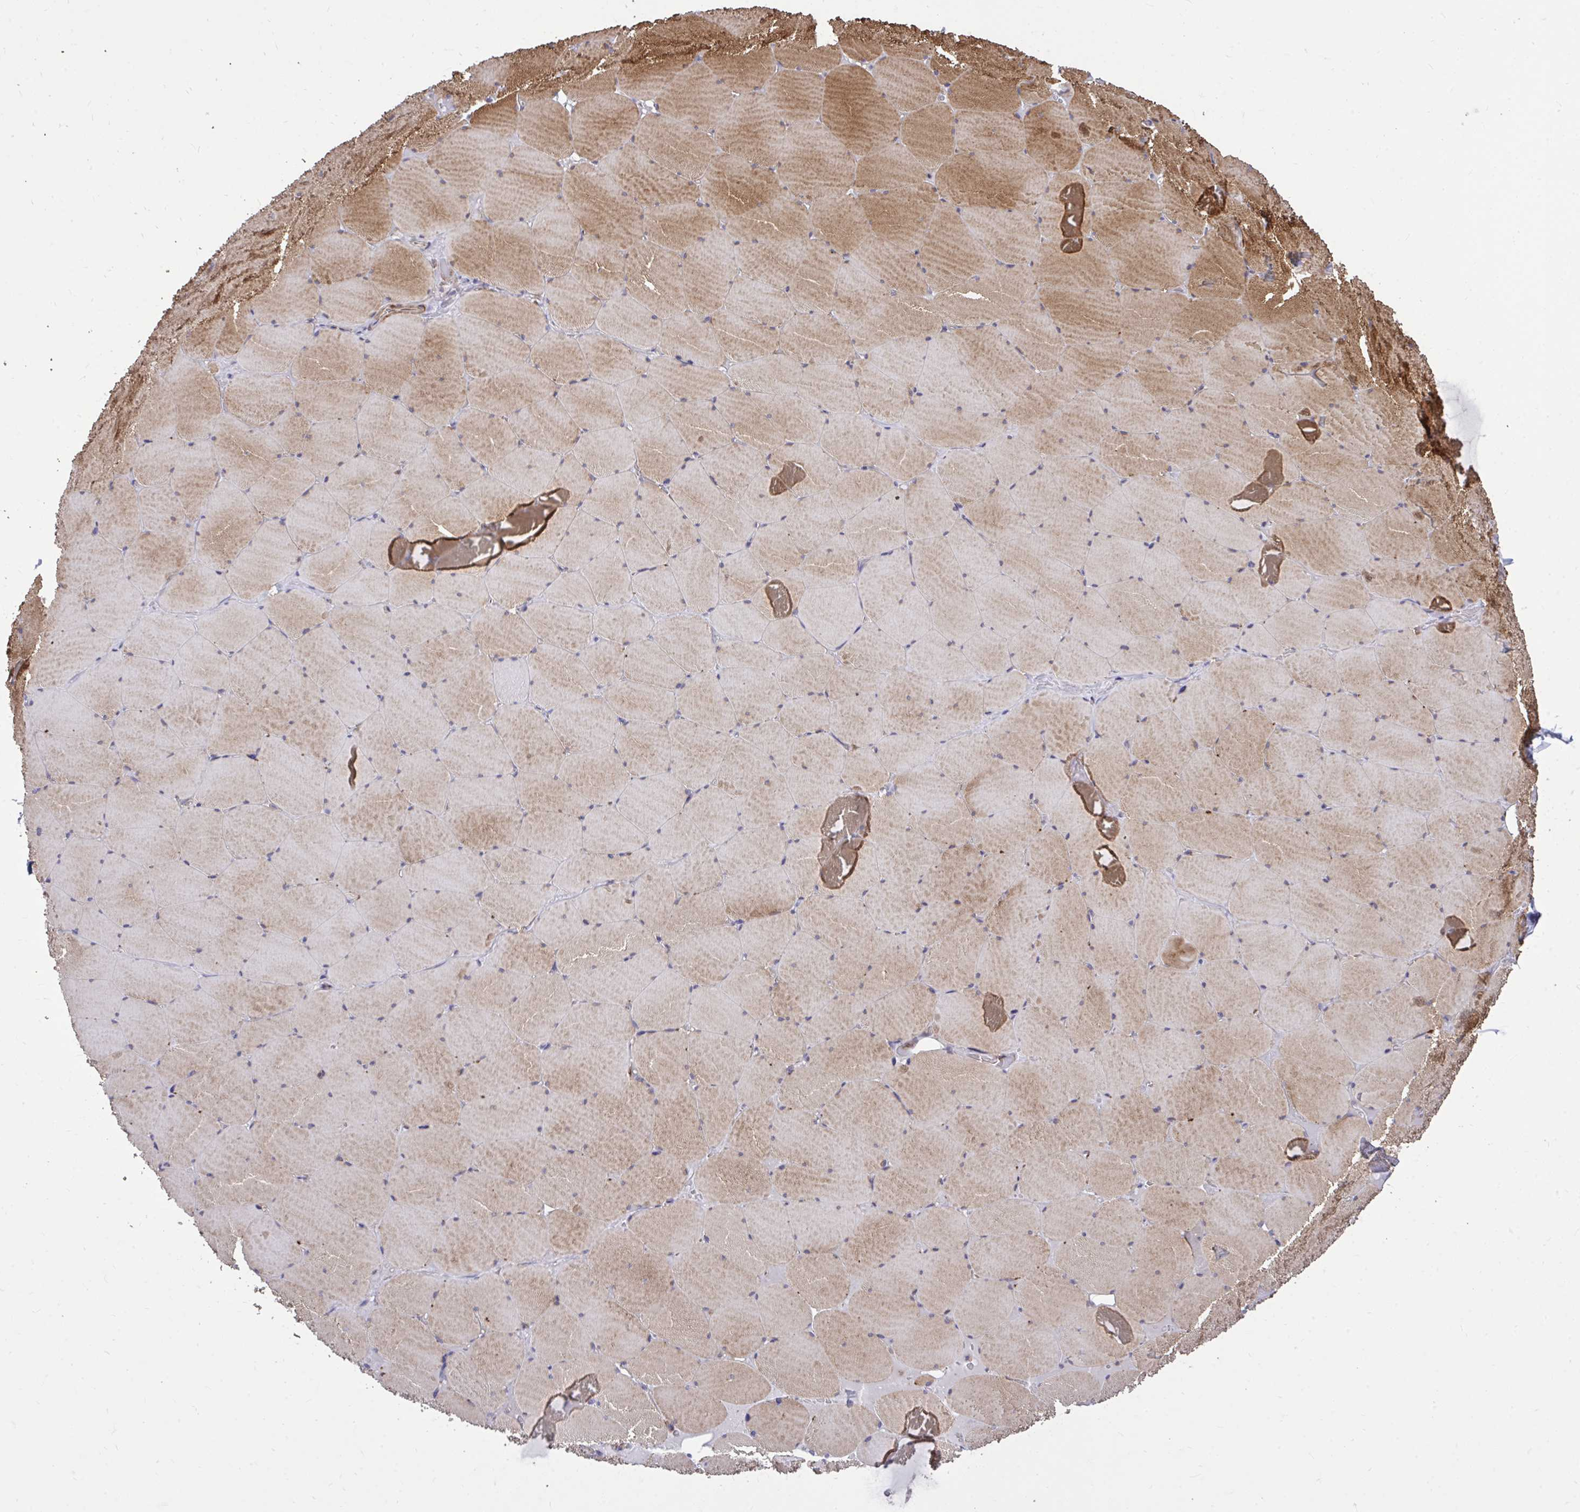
{"staining": {"intensity": "strong", "quantity": ">75%", "location": "cytoplasmic/membranous"}, "tissue": "skeletal muscle", "cell_type": "Myocytes", "image_type": "normal", "snomed": [{"axis": "morphology", "description": "Normal tissue, NOS"}, {"axis": "topography", "description": "Skeletal muscle"}, {"axis": "topography", "description": "Head-Neck"}], "caption": "Immunohistochemical staining of normal skeletal muscle reveals >75% levels of strong cytoplasmic/membranous protein expression in approximately >75% of myocytes.", "gene": "IGFL2", "patient": {"sex": "male", "age": 66}}